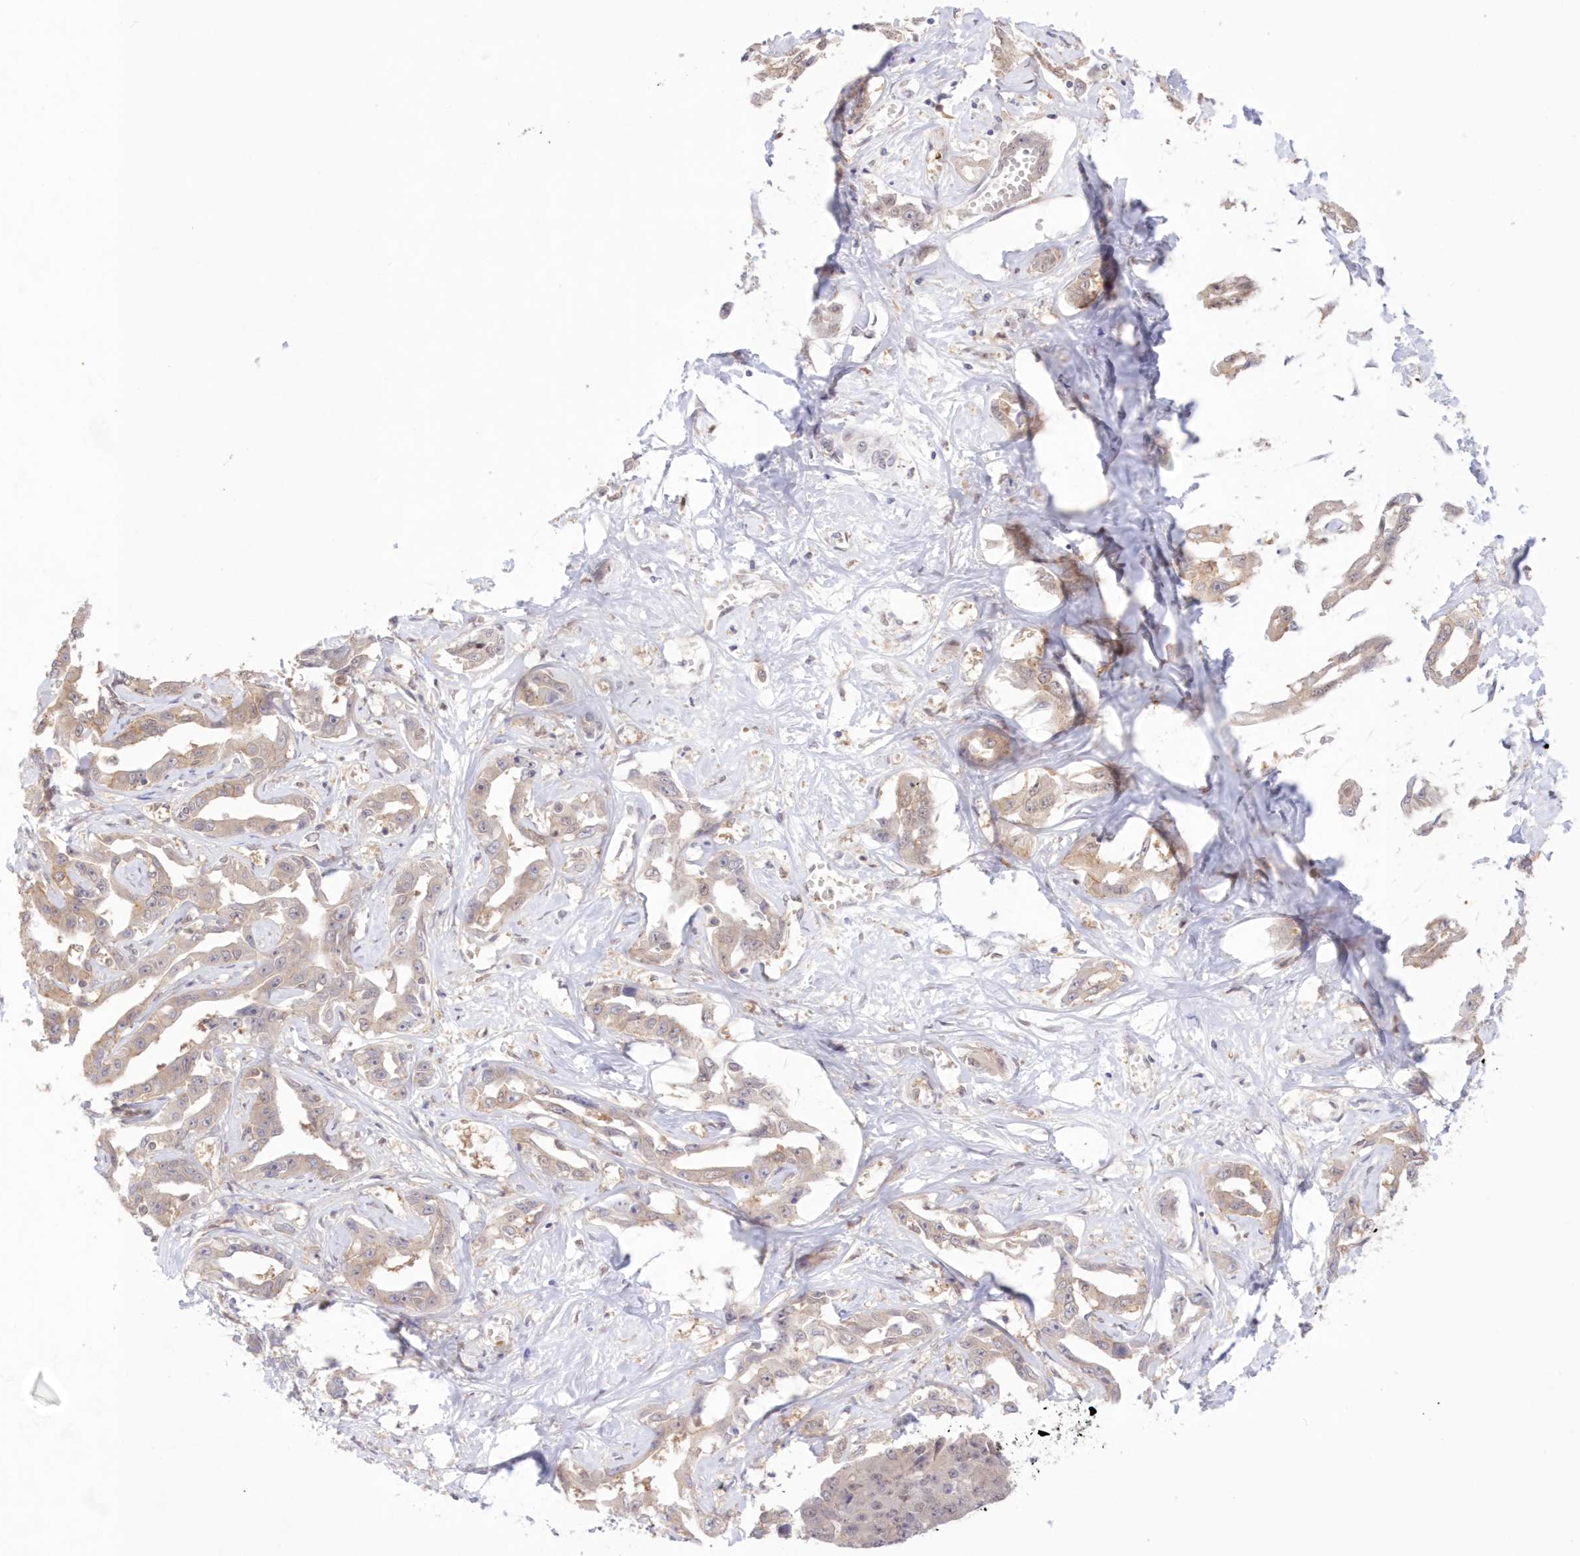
{"staining": {"intensity": "weak", "quantity": "25%-75%", "location": "cytoplasmic/membranous"}, "tissue": "liver cancer", "cell_type": "Tumor cells", "image_type": "cancer", "snomed": [{"axis": "morphology", "description": "Cholangiocarcinoma"}, {"axis": "topography", "description": "Liver"}], "caption": "Immunohistochemistry (IHC) photomicrograph of liver cholangiocarcinoma stained for a protein (brown), which exhibits low levels of weak cytoplasmic/membranous staining in about 25%-75% of tumor cells.", "gene": "RNPEP", "patient": {"sex": "male", "age": 59}}